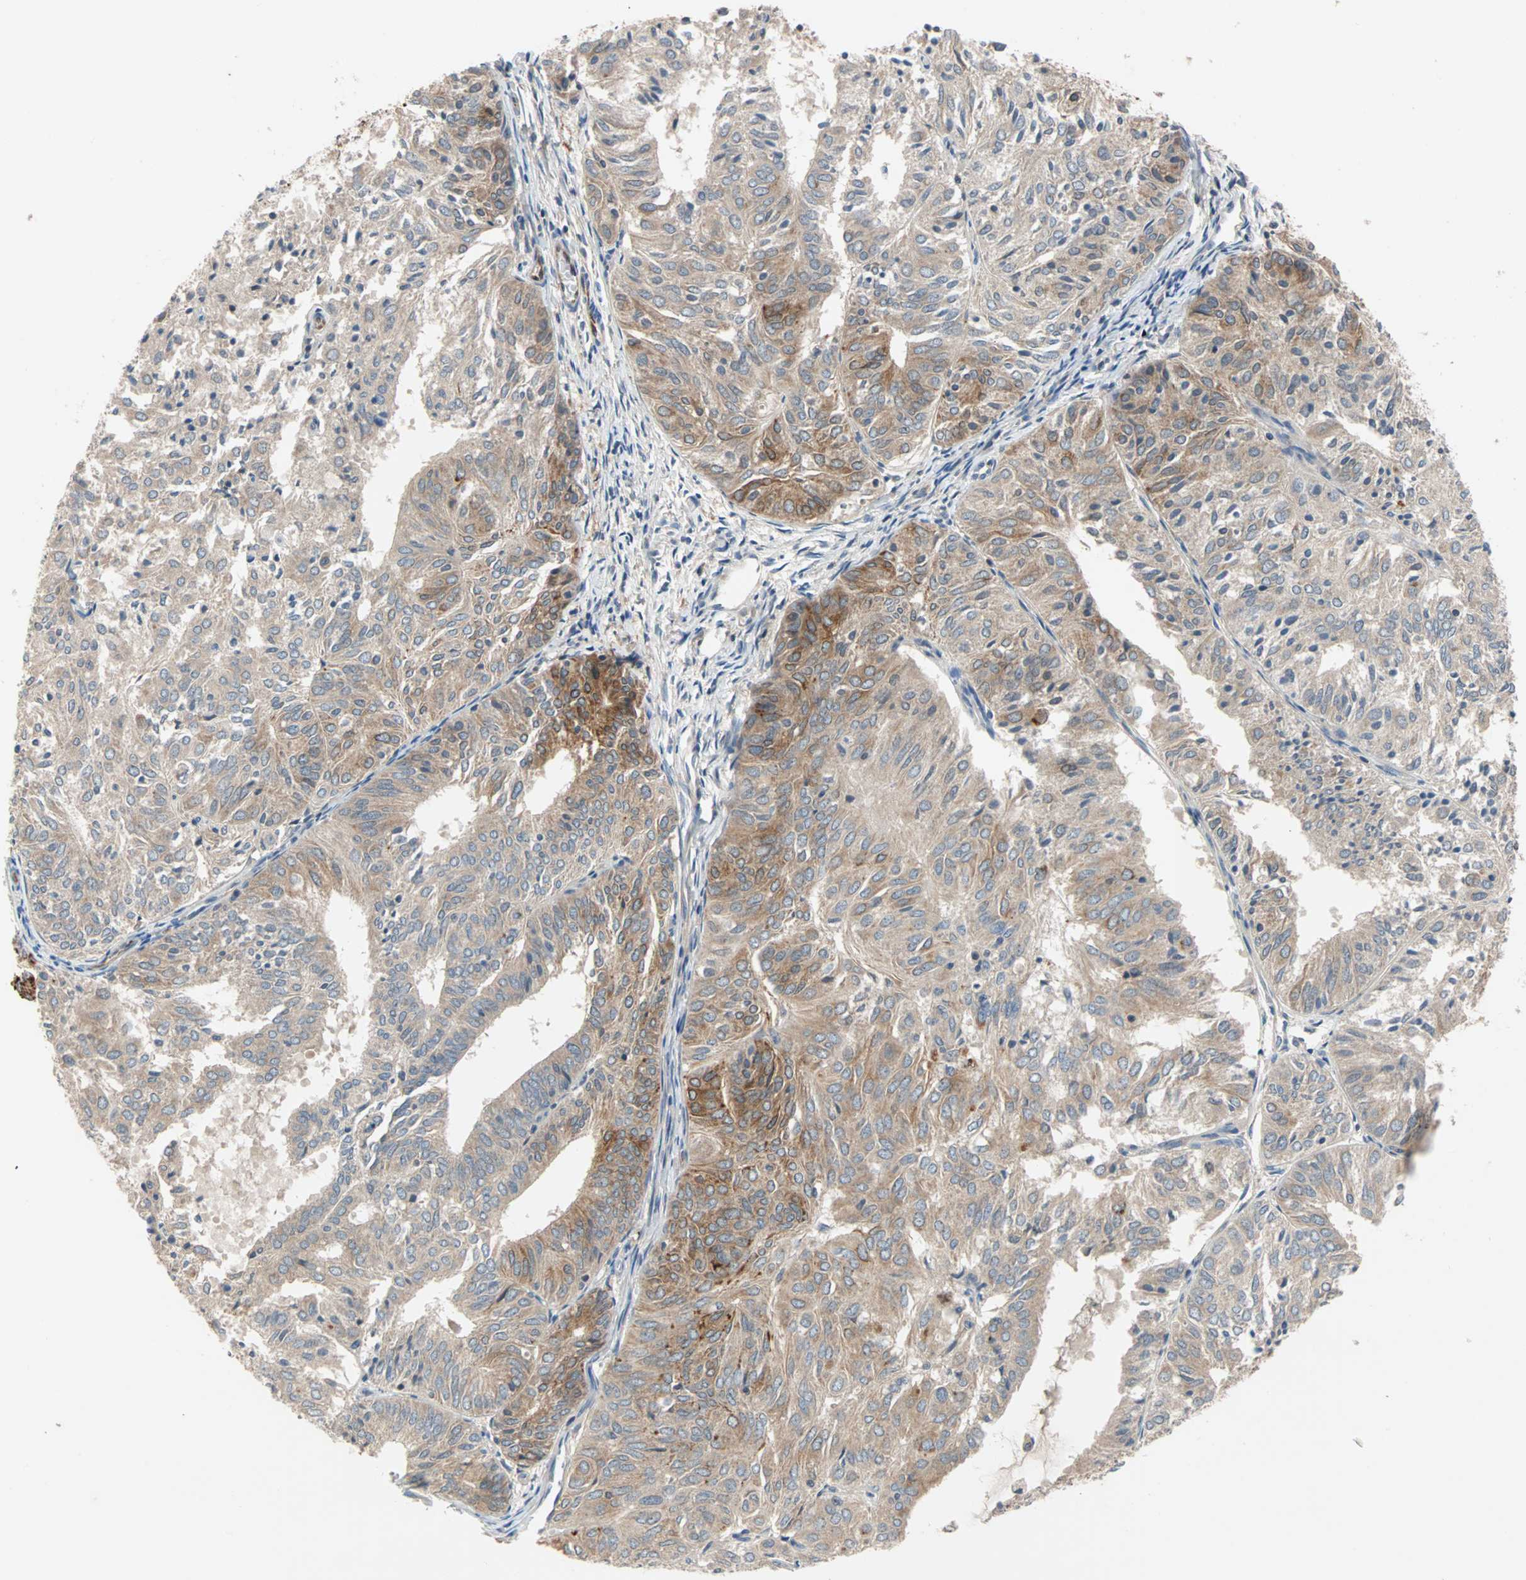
{"staining": {"intensity": "moderate", "quantity": "<25%", "location": "cytoplasmic/membranous"}, "tissue": "endometrial cancer", "cell_type": "Tumor cells", "image_type": "cancer", "snomed": [{"axis": "morphology", "description": "Adenocarcinoma, NOS"}, {"axis": "topography", "description": "Uterus"}], "caption": "There is low levels of moderate cytoplasmic/membranous positivity in tumor cells of endometrial cancer, as demonstrated by immunohistochemical staining (brown color).", "gene": "MAP4K1", "patient": {"sex": "female", "age": 60}}